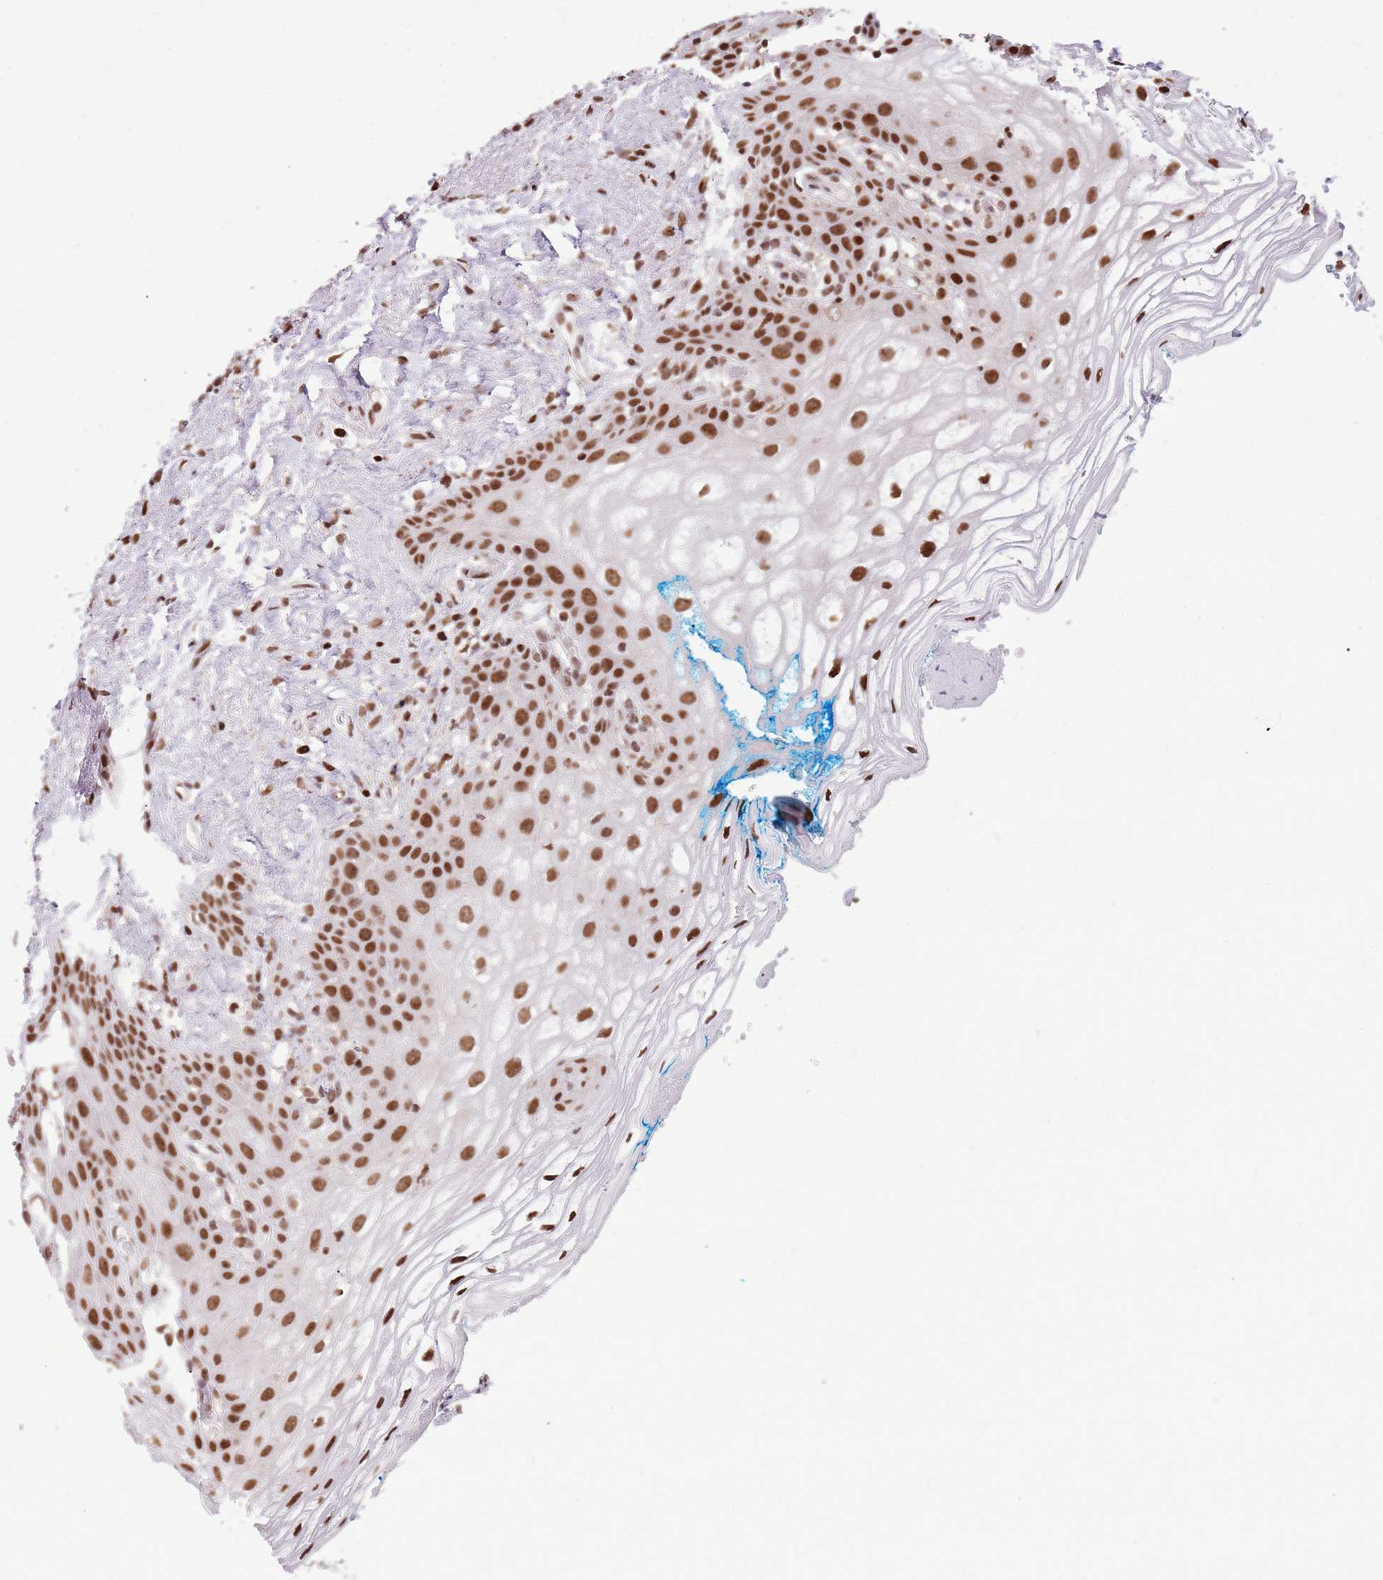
{"staining": {"intensity": "strong", "quantity": ">75%", "location": "nuclear"}, "tissue": "vagina", "cell_type": "Squamous epithelial cells", "image_type": "normal", "snomed": [{"axis": "morphology", "description": "Normal tissue, NOS"}, {"axis": "topography", "description": "Vagina"}], "caption": "Immunohistochemistry (IHC) image of benign vagina stained for a protein (brown), which shows high levels of strong nuclear positivity in approximately >75% of squamous epithelial cells.", "gene": "WASHC4", "patient": {"sex": "female", "age": 68}}